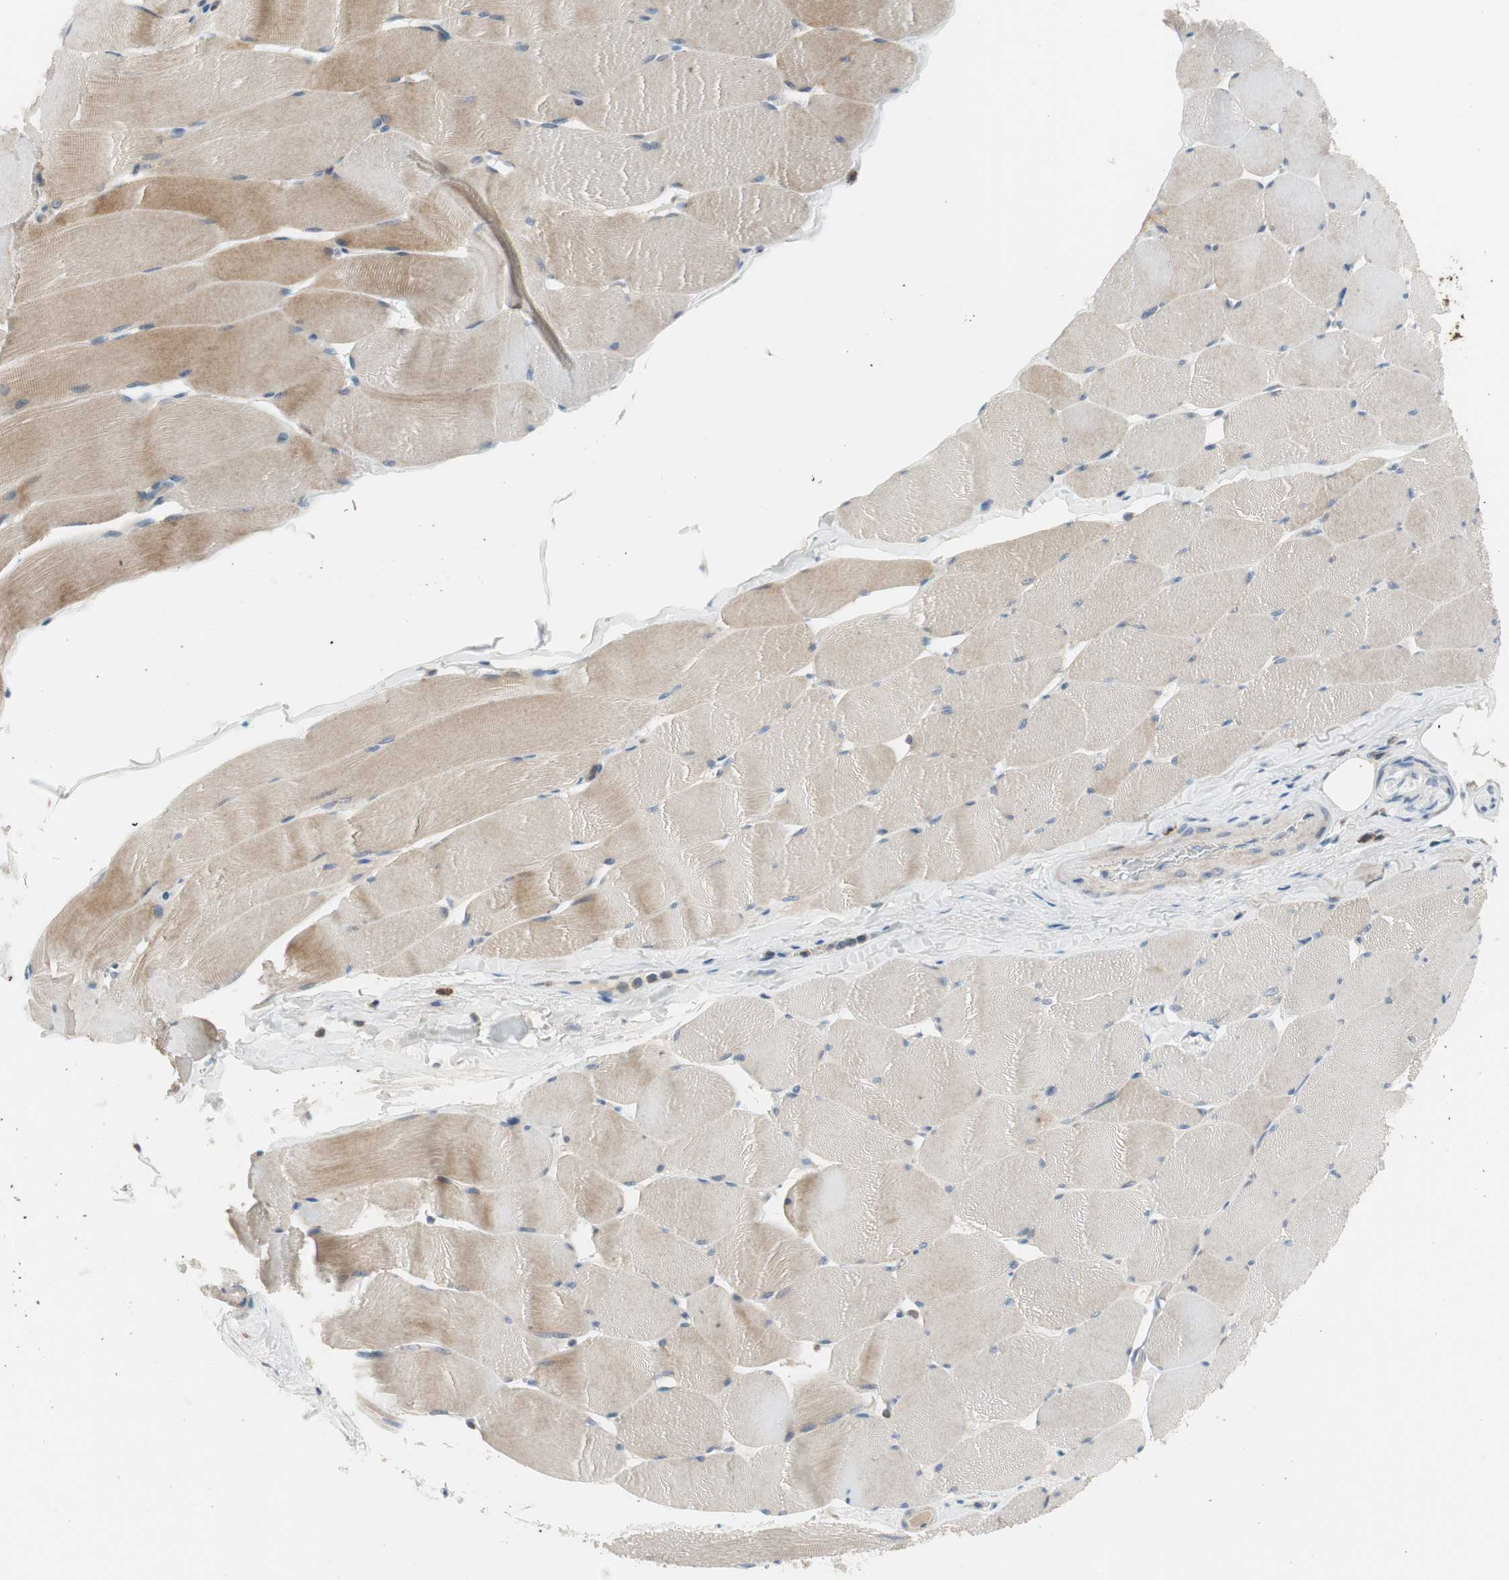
{"staining": {"intensity": "moderate", "quantity": ">75%", "location": "cytoplasmic/membranous"}, "tissue": "skeletal muscle", "cell_type": "Myocytes", "image_type": "normal", "snomed": [{"axis": "morphology", "description": "Normal tissue, NOS"}, {"axis": "topography", "description": "Skeletal muscle"}], "caption": "Immunohistochemical staining of unremarkable skeletal muscle demonstrates >75% levels of moderate cytoplasmic/membranous protein expression in approximately >75% of myocytes. The protein of interest is shown in brown color, while the nuclei are stained blue.", "gene": "PDZK1", "patient": {"sex": "male", "age": 62}}